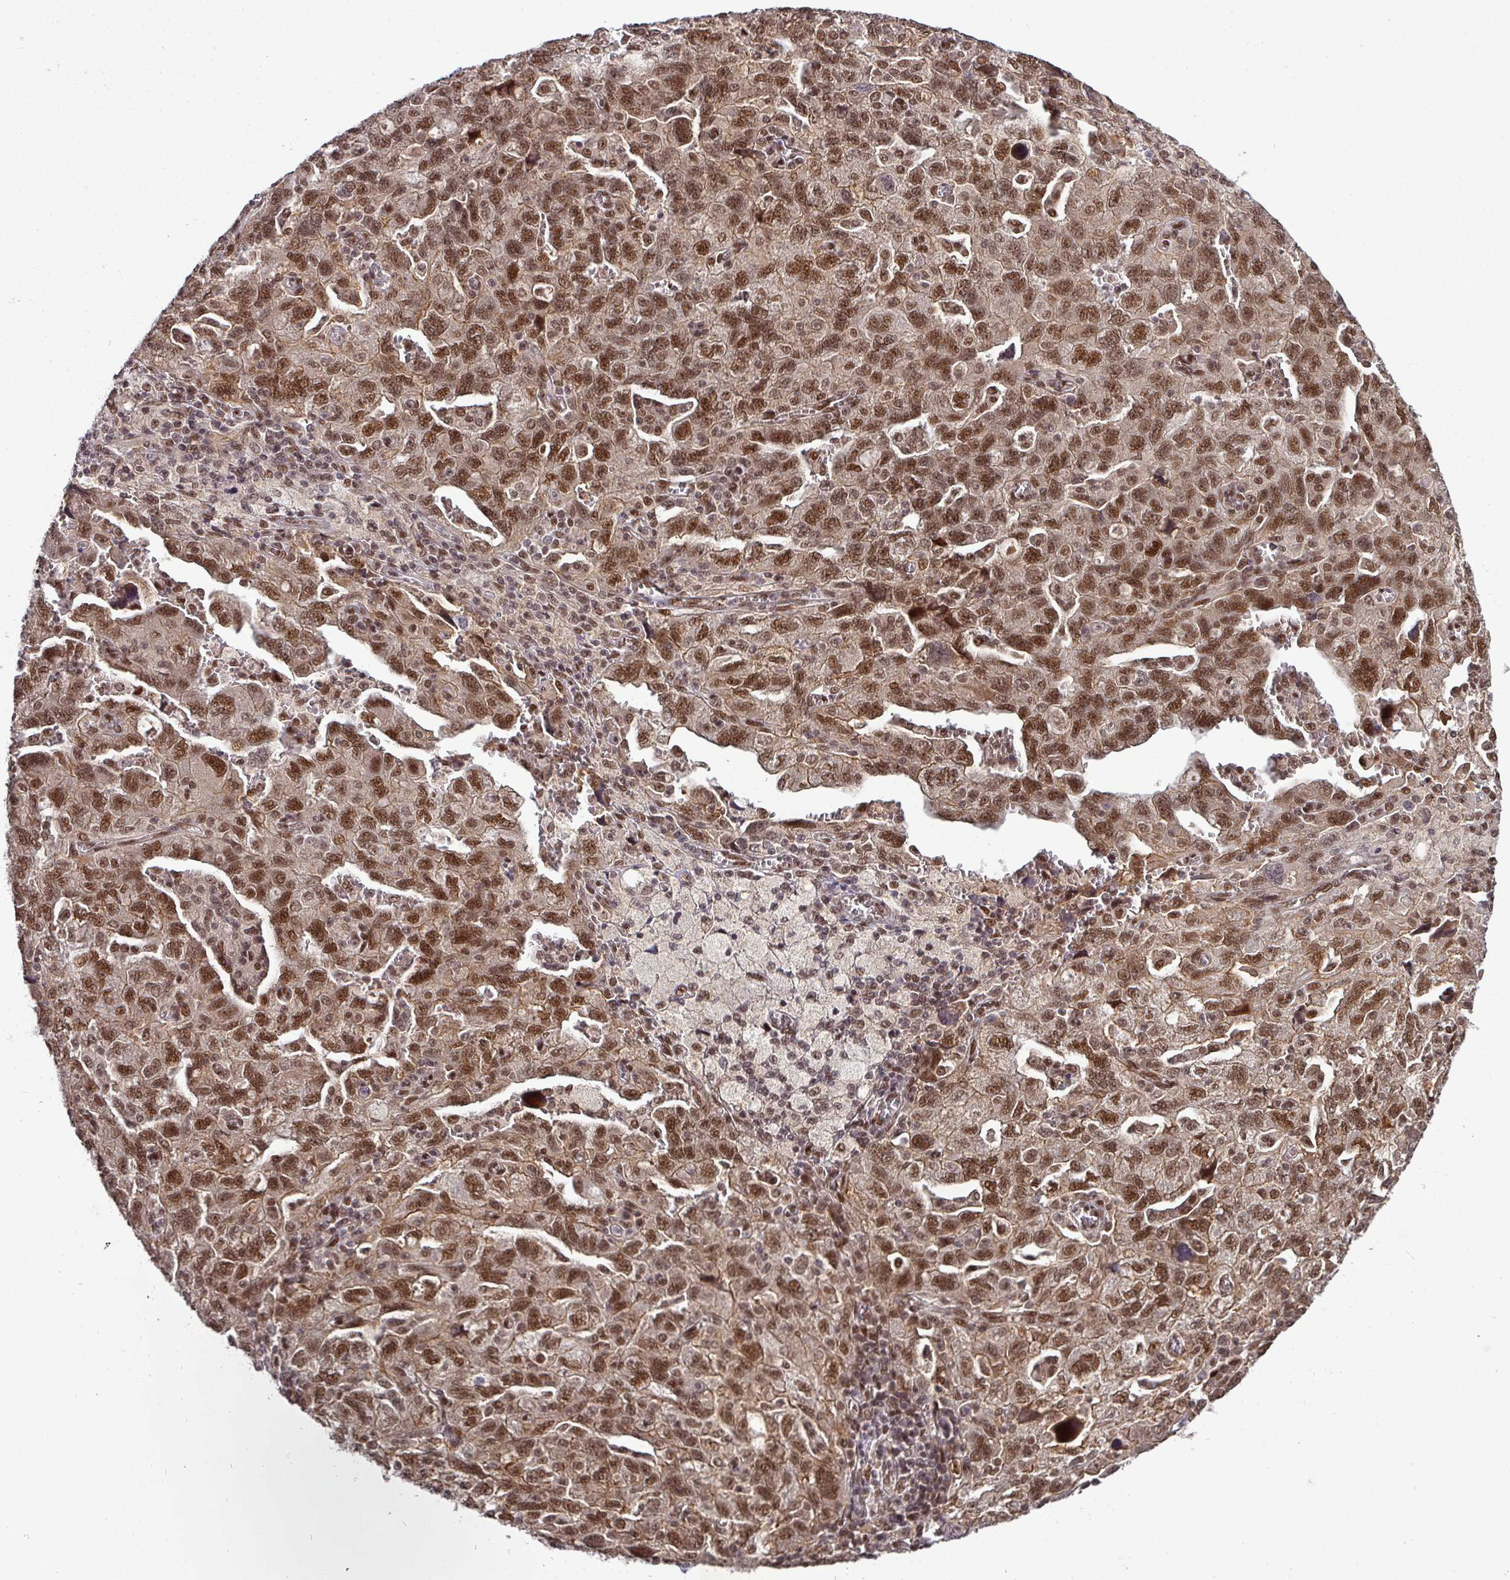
{"staining": {"intensity": "moderate", "quantity": "25%-75%", "location": "cytoplasmic/membranous,nuclear"}, "tissue": "ovarian cancer", "cell_type": "Tumor cells", "image_type": "cancer", "snomed": [{"axis": "morphology", "description": "Carcinoma, NOS"}, {"axis": "morphology", "description": "Cystadenocarcinoma, serous, NOS"}, {"axis": "topography", "description": "Ovary"}], "caption": "Immunohistochemistry of human ovarian carcinoma displays medium levels of moderate cytoplasmic/membranous and nuclear positivity in about 25%-75% of tumor cells.", "gene": "CIC", "patient": {"sex": "female", "age": 69}}